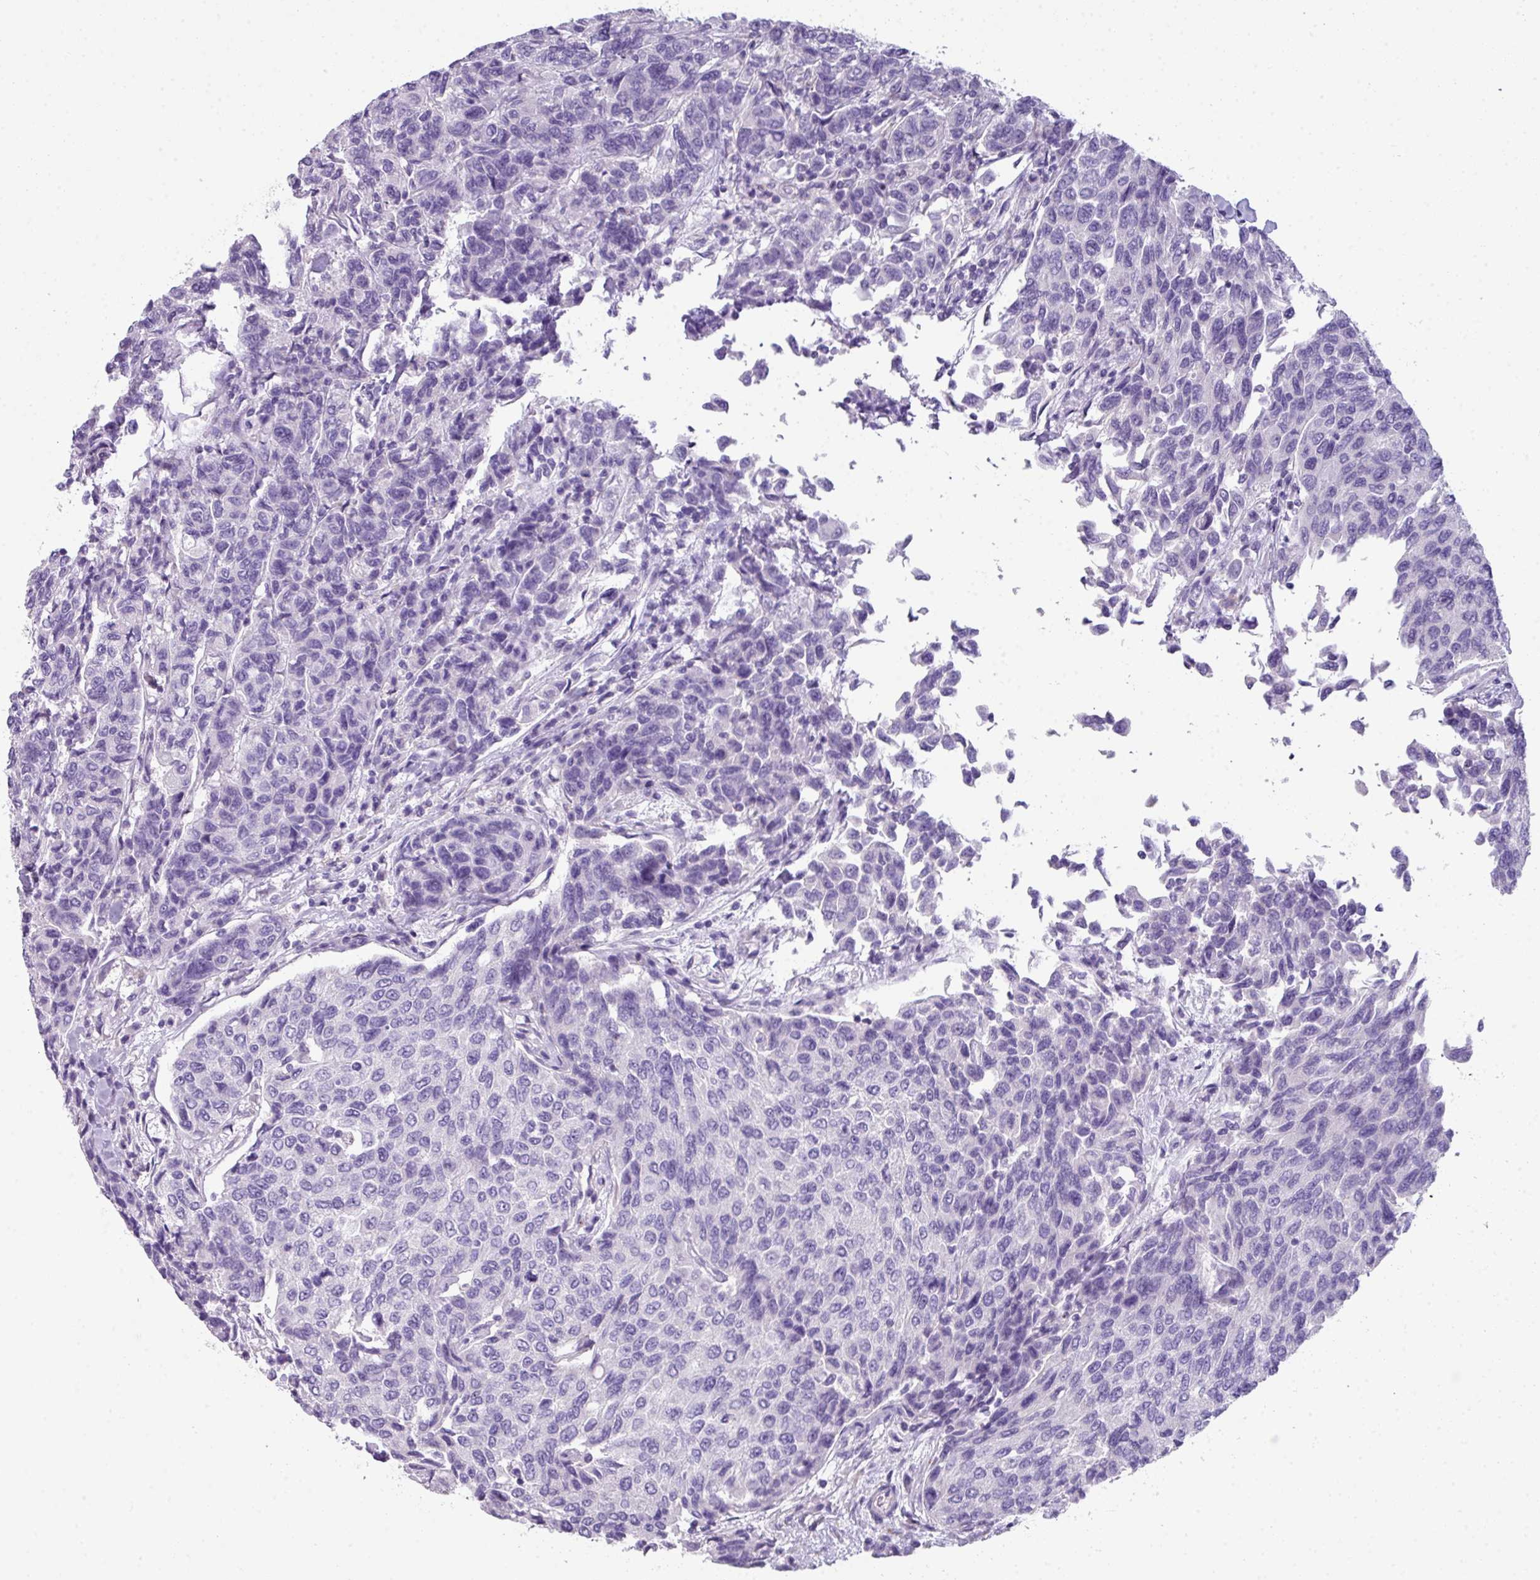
{"staining": {"intensity": "negative", "quantity": "none", "location": "none"}, "tissue": "breast cancer", "cell_type": "Tumor cells", "image_type": "cancer", "snomed": [{"axis": "morphology", "description": "Duct carcinoma"}, {"axis": "topography", "description": "Breast"}], "caption": "Tumor cells are negative for protein expression in human breast cancer.", "gene": "ZNF568", "patient": {"sex": "female", "age": 55}}